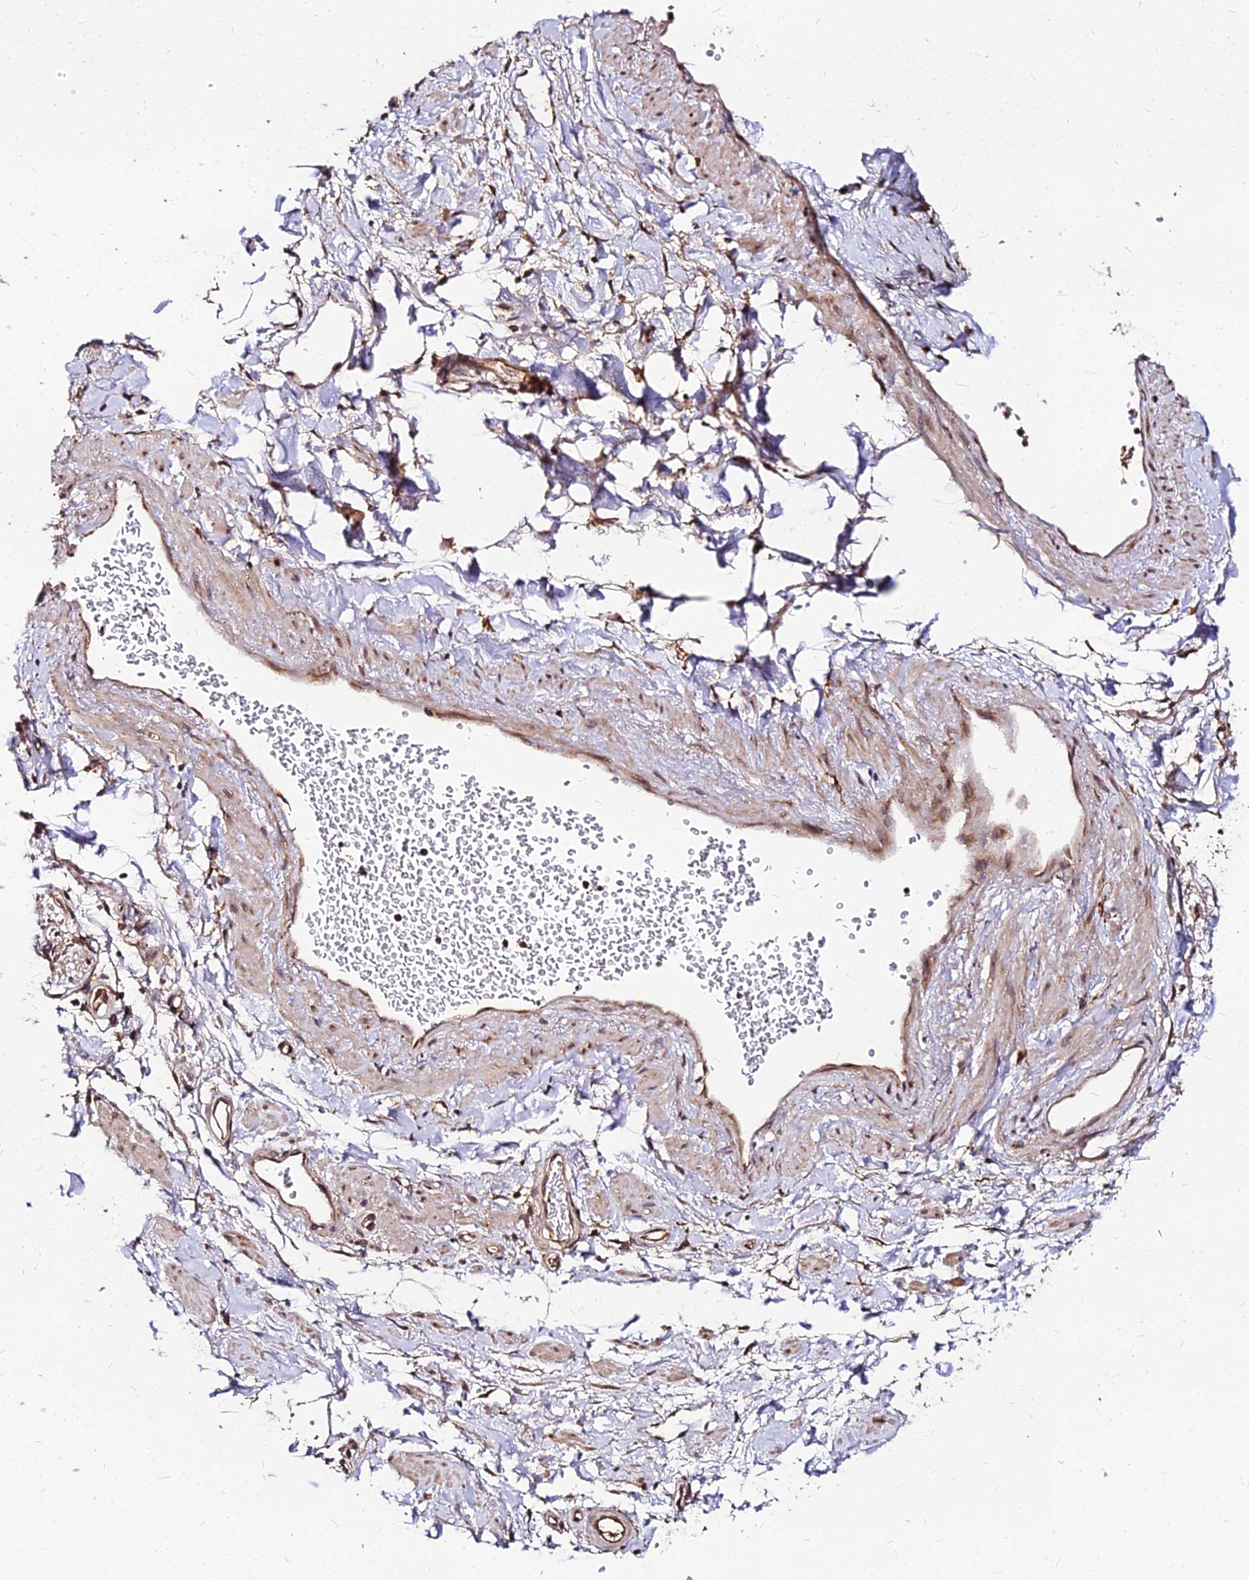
{"staining": {"intensity": "moderate", "quantity": ">75%", "location": "cytoplasmic/membranous"}, "tissue": "adipose tissue", "cell_type": "Adipocytes", "image_type": "normal", "snomed": [{"axis": "morphology", "description": "Normal tissue, NOS"}, {"axis": "topography", "description": "Soft tissue"}, {"axis": "topography", "description": "Adipose tissue"}, {"axis": "topography", "description": "Vascular tissue"}, {"axis": "topography", "description": "Peripheral nerve tissue"}], "caption": "Immunohistochemistry (IHC) histopathology image of normal adipose tissue: human adipose tissue stained using IHC shows medium levels of moderate protein expression localized specifically in the cytoplasmic/membranous of adipocytes, appearing as a cytoplasmic/membranous brown color.", "gene": "PDE4D", "patient": {"sex": "male", "age": 74}}